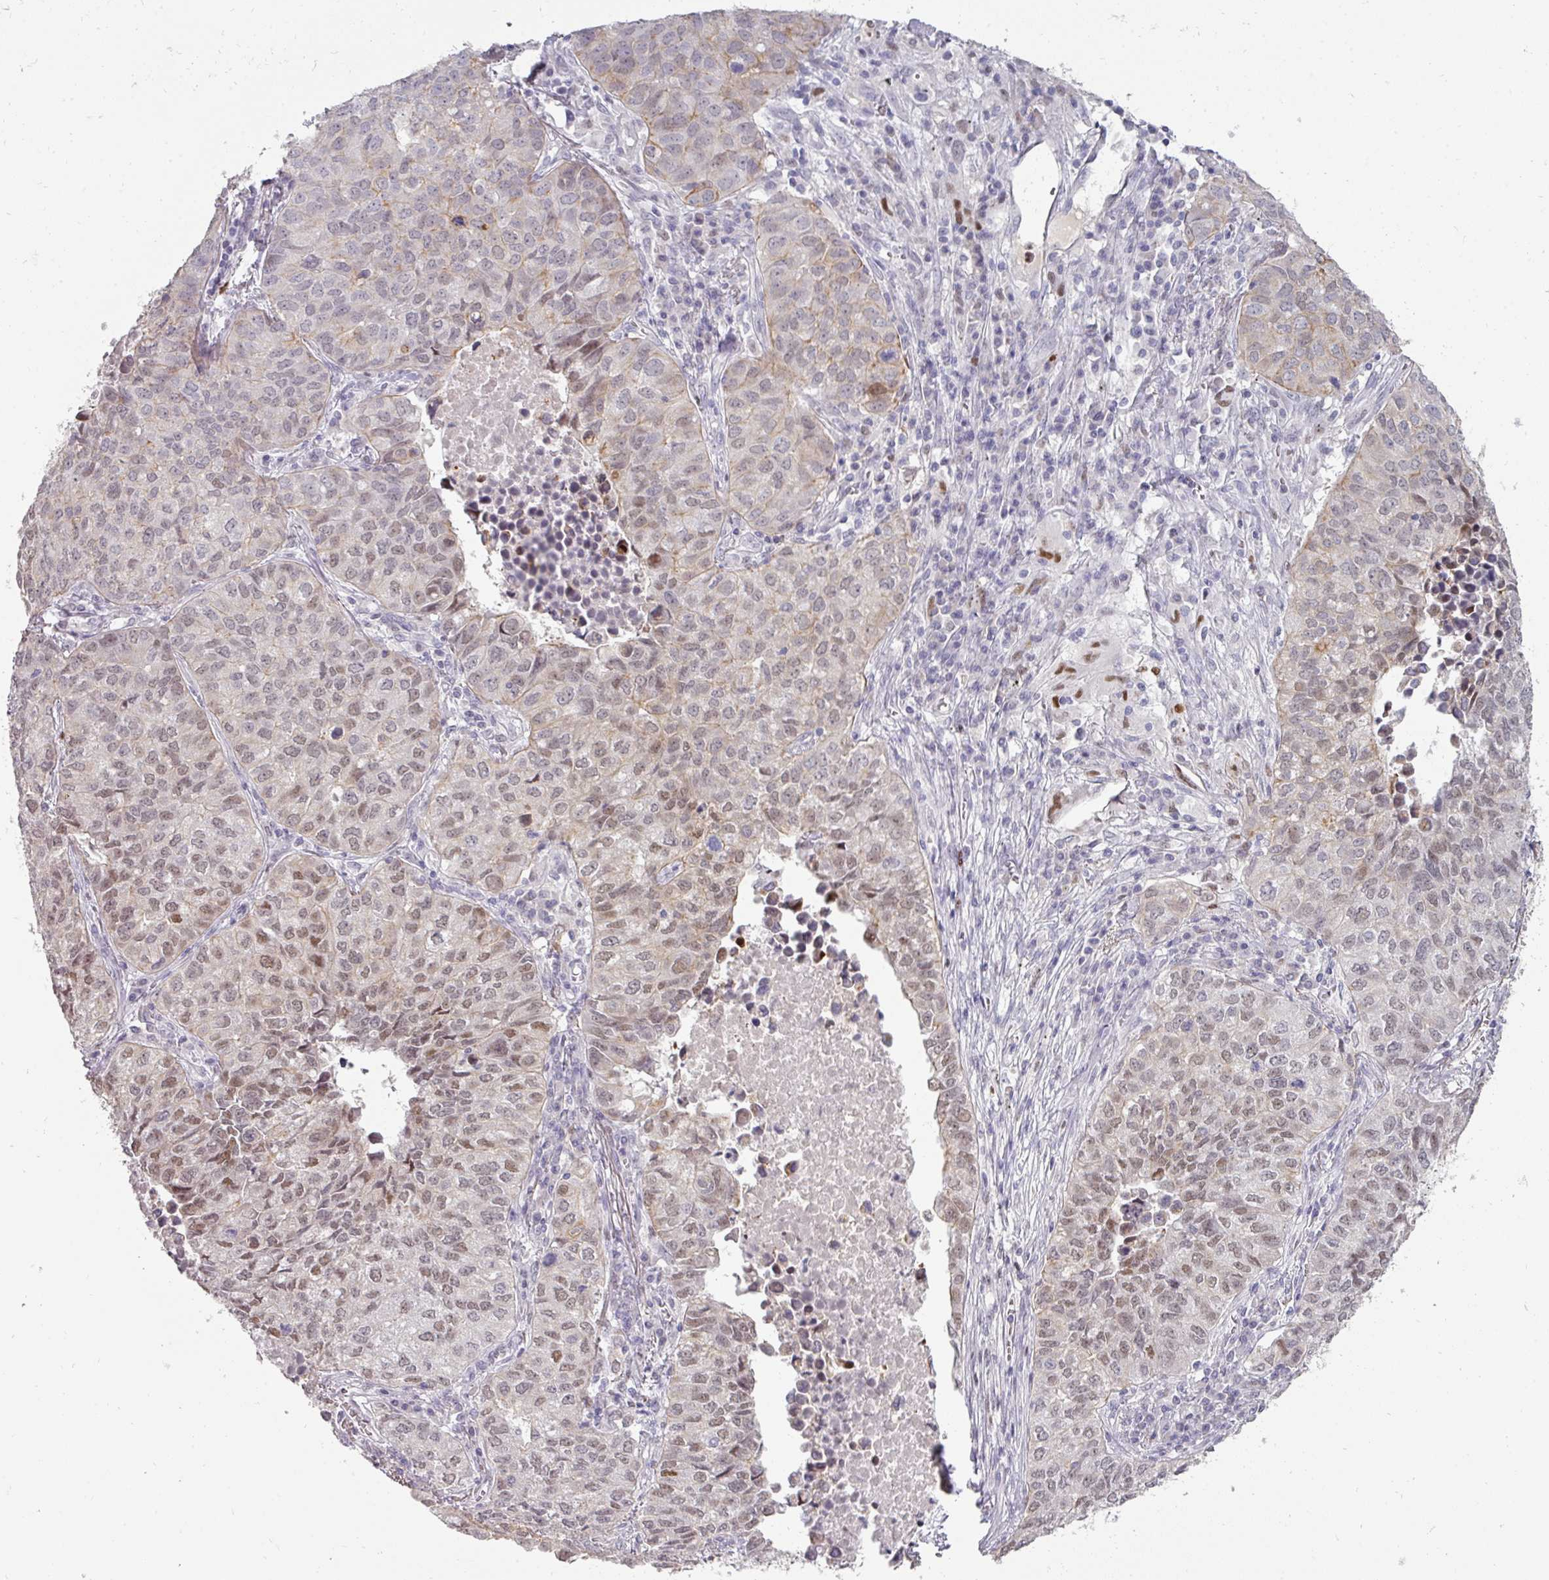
{"staining": {"intensity": "weak", "quantity": "25%-75%", "location": "cytoplasmic/membranous,nuclear"}, "tissue": "lung cancer", "cell_type": "Tumor cells", "image_type": "cancer", "snomed": [{"axis": "morphology", "description": "Adenocarcinoma, NOS"}, {"axis": "topography", "description": "Lung"}], "caption": "Weak cytoplasmic/membranous and nuclear protein staining is present in approximately 25%-75% of tumor cells in lung adenocarcinoma. (DAB (3,3'-diaminobenzidine) = brown stain, brightfield microscopy at high magnification).", "gene": "GTF2H3", "patient": {"sex": "female", "age": 50}}